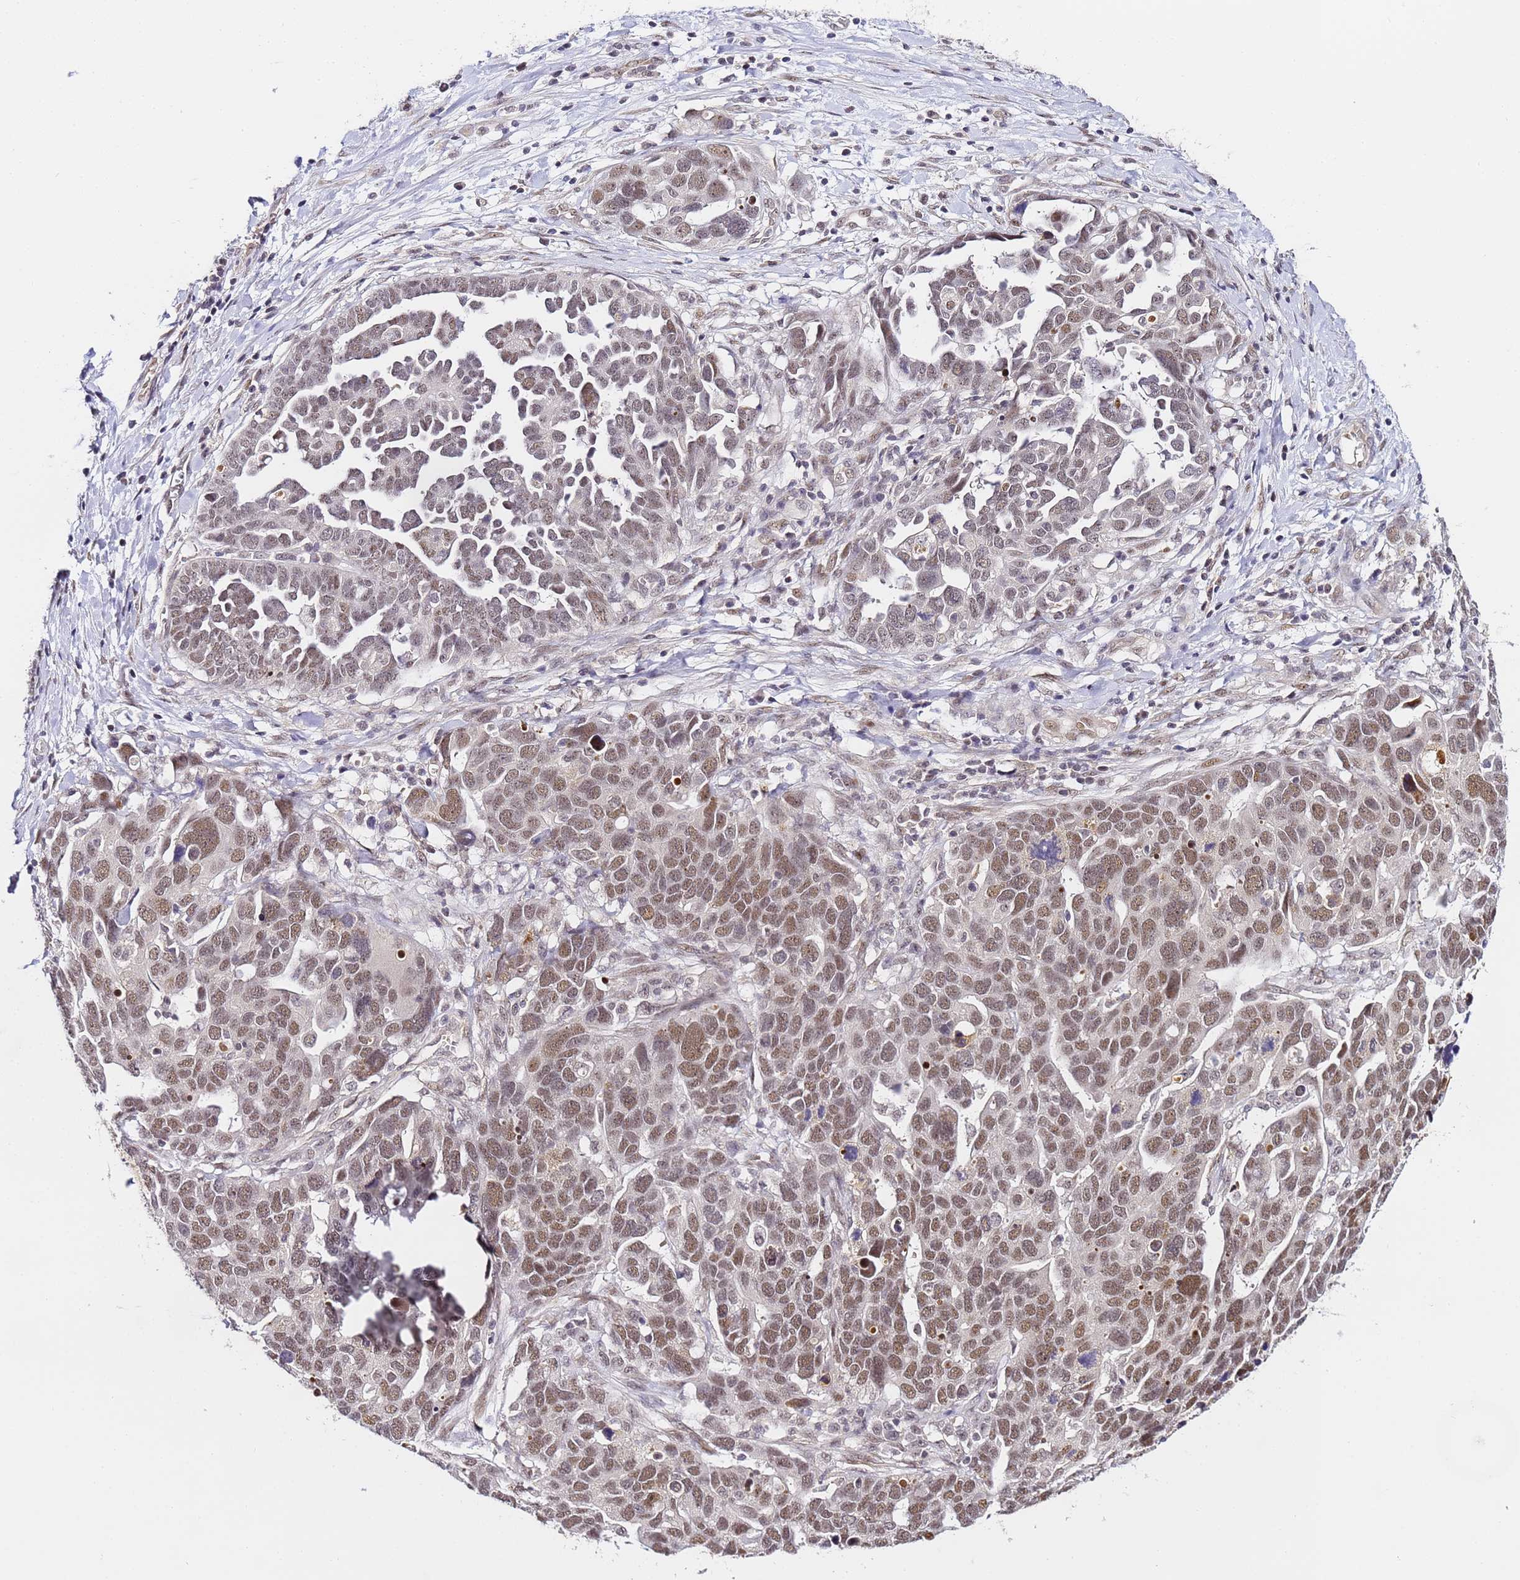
{"staining": {"intensity": "moderate", "quantity": ">75%", "location": "nuclear"}, "tissue": "ovarian cancer", "cell_type": "Tumor cells", "image_type": "cancer", "snomed": [{"axis": "morphology", "description": "Cystadenocarcinoma, serous, NOS"}, {"axis": "topography", "description": "Ovary"}], "caption": "This image displays ovarian cancer (serous cystadenocarcinoma) stained with immunohistochemistry to label a protein in brown. The nuclear of tumor cells show moderate positivity for the protein. Nuclei are counter-stained blue.", "gene": "LSM3", "patient": {"sex": "female", "age": 54}}